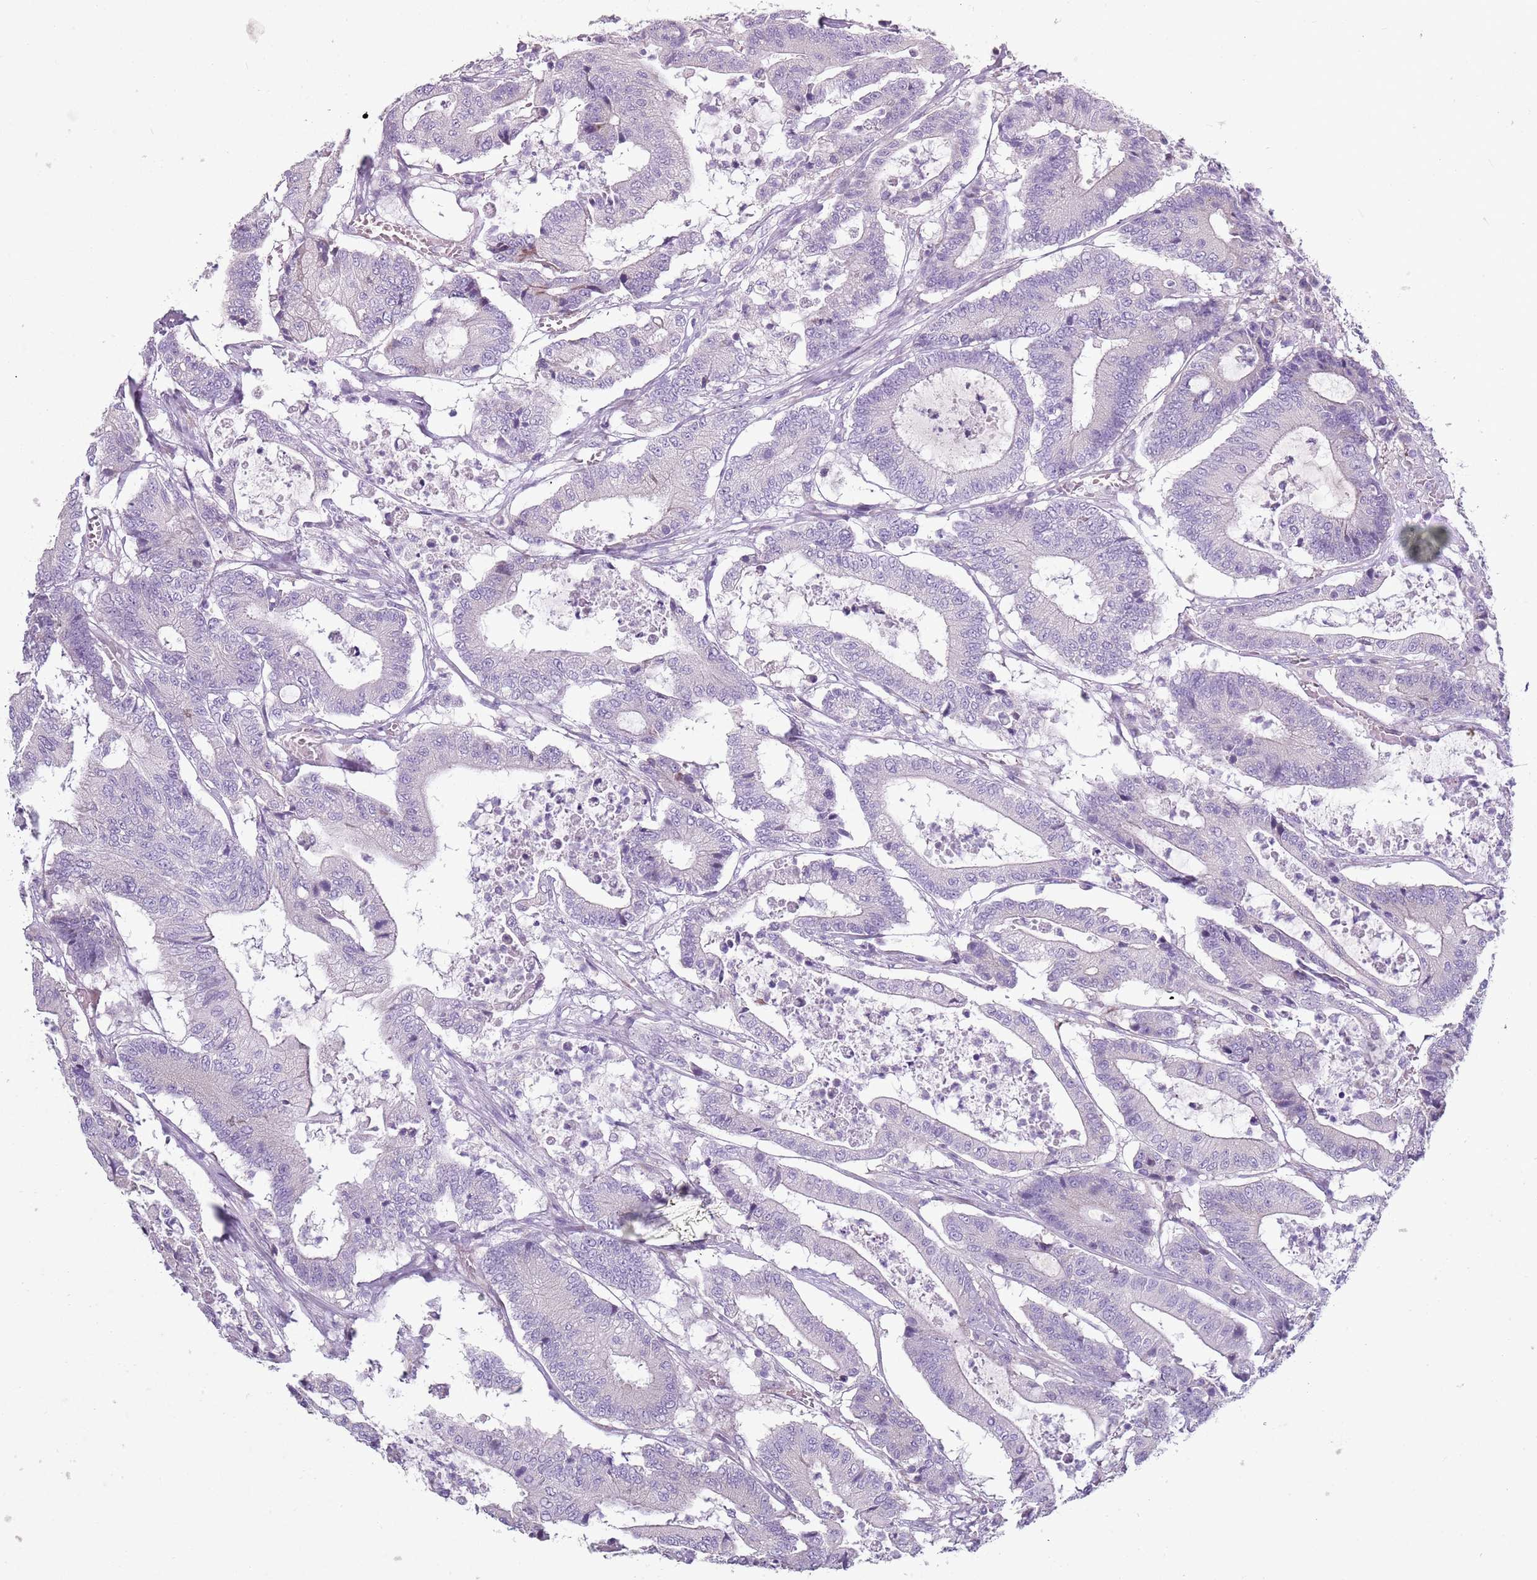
{"staining": {"intensity": "negative", "quantity": "none", "location": "none"}, "tissue": "colorectal cancer", "cell_type": "Tumor cells", "image_type": "cancer", "snomed": [{"axis": "morphology", "description": "Adenocarcinoma, NOS"}, {"axis": "topography", "description": "Colon"}], "caption": "There is no significant positivity in tumor cells of colorectal adenocarcinoma. (DAB (3,3'-diaminobenzidine) immunohistochemistry (IHC), high magnification).", "gene": "ZNF583", "patient": {"sex": "female", "age": 84}}